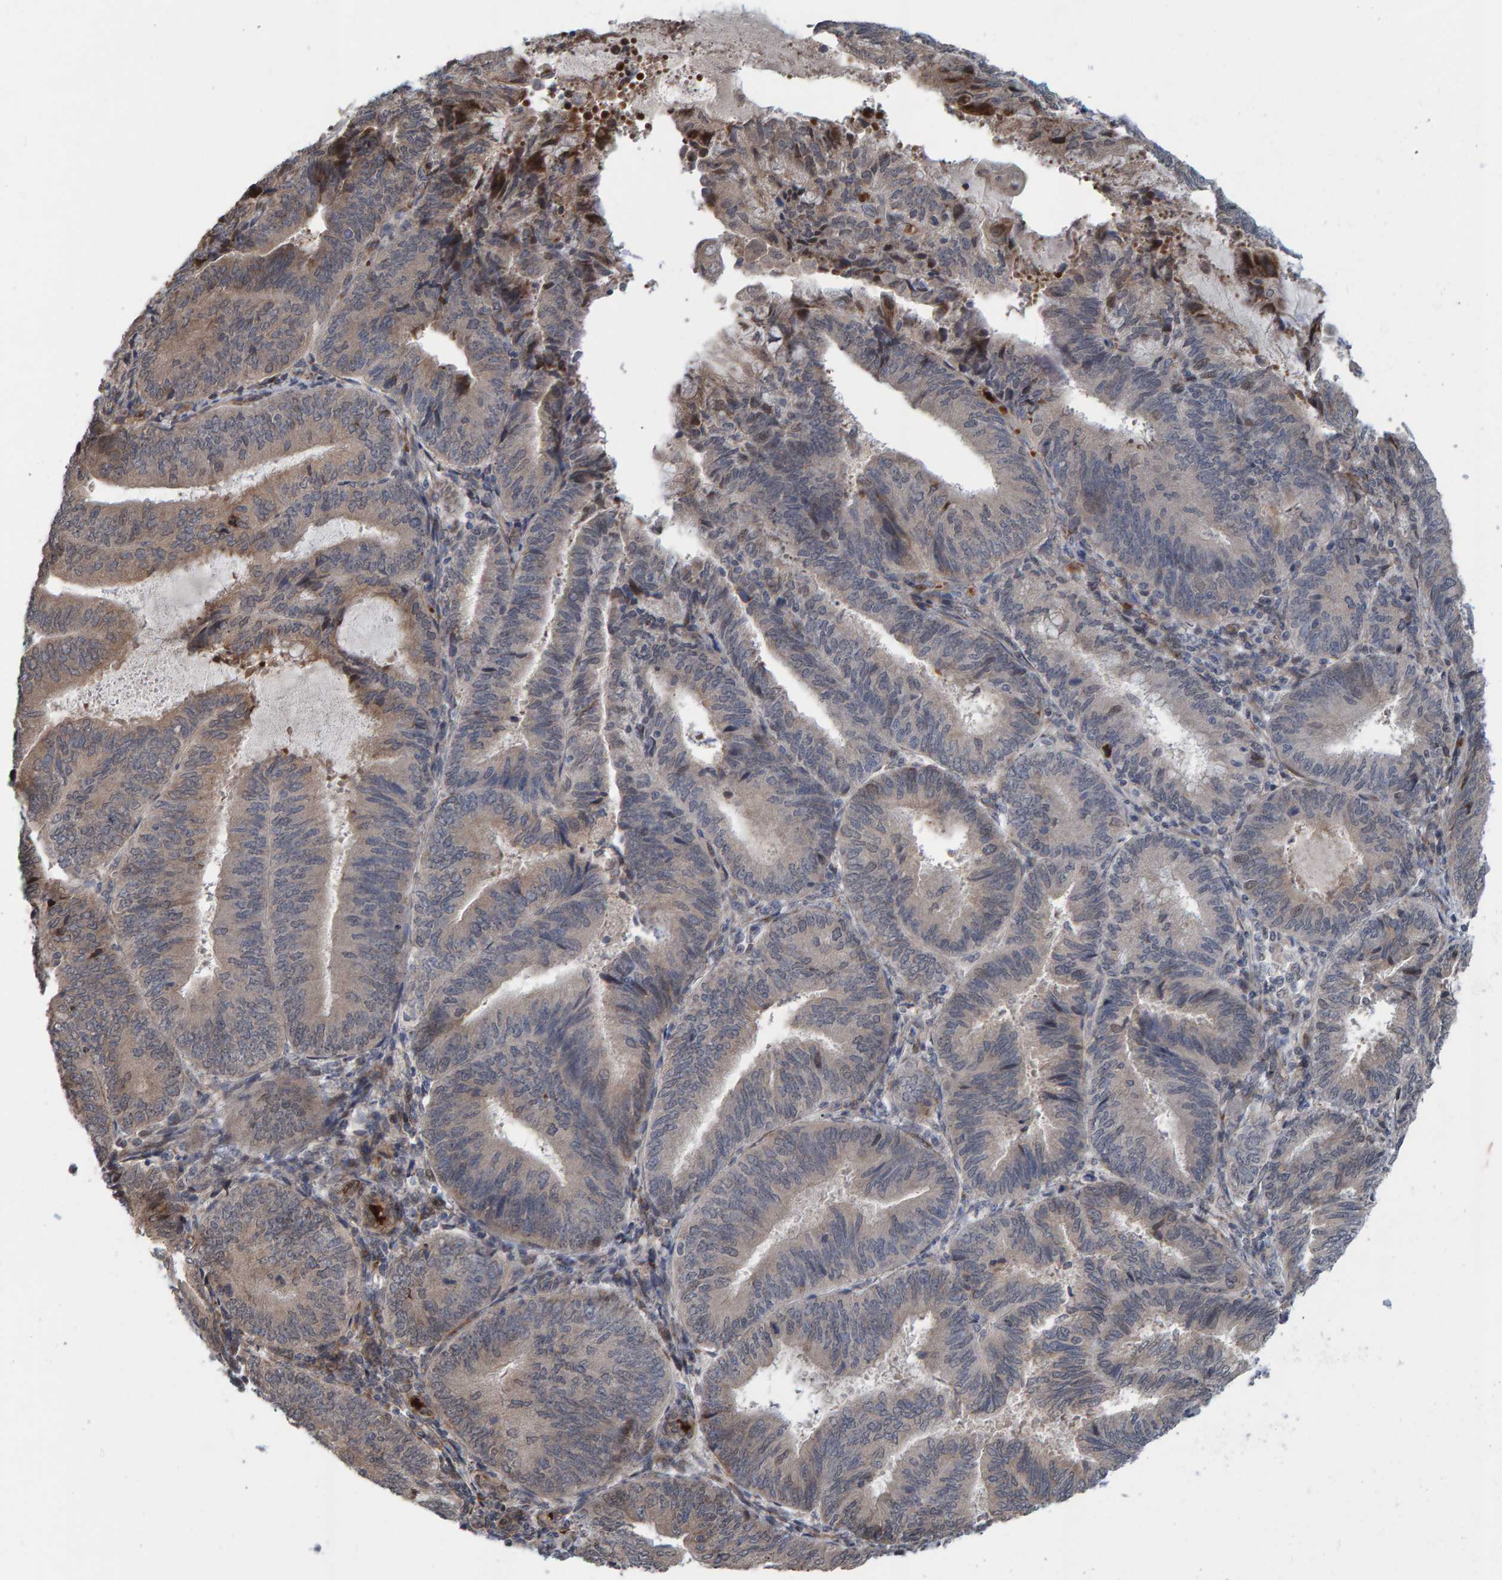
{"staining": {"intensity": "weak", "quantity": "25%-75%", "location": "cytoplasmic/membranous"}, "tissue": "endometrial cancer", "cell_type": "Tumor cells", "image_type": "cancer", "snomed": [{"axis": "morphology", "description": "Adenocarcinoma, NOS"}, {"axis": "topography", "description": "Endometrium"}], "caption": "Endometrial adenocarcinoma was stained to show a protein in brown. There is low levels of weak cytoplasmic/membranous expression in approximately 25%-75% of tumor cells. (Brightfield microscopy of DAB IHC at high magnification).", "gene": "MFSD6L", "patient": {"sex": "female", "age": 81}}